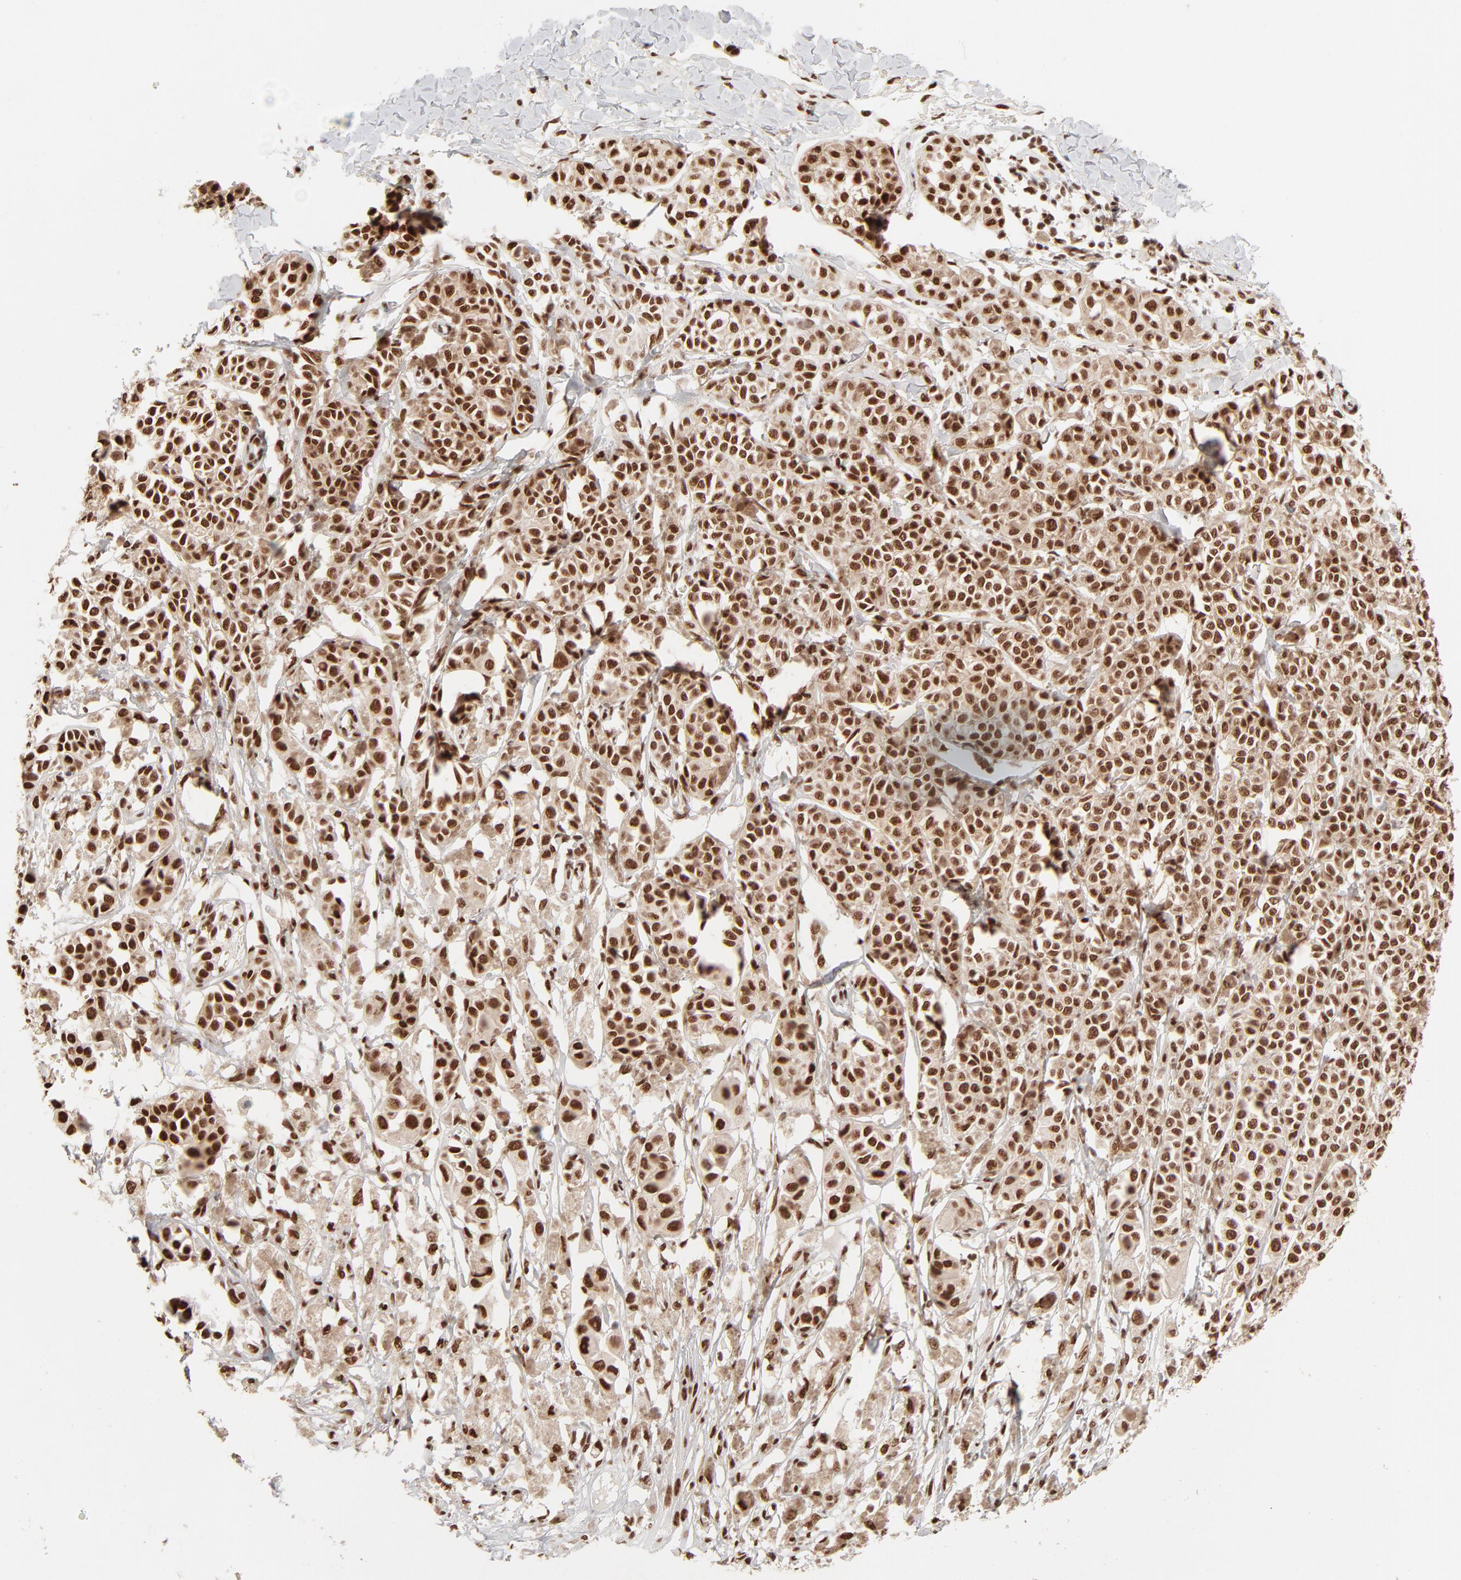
{"staining": {"intensity": "strong", "quantity": ">75%", "location": "nuclear"}, "tissue": "melanoma", "cell_type": "Tumor cells", "image_type": "cancer", "snomed": [{"axis": "morphology", "description": "Malignant melanoma, NOS"}, {"axis": "topography", "description": "Skin"}], "caption": "Immunohistochemical staining of malignant melanoma exhibits high levels of strong nuclear positivity in about >75% of tumor cells. The protein is stained brown, and the nuclei are stained in blue (DAB IHC with brightfield microscopy, high magnification).", "gene": "TARDBP", "patient": {"sex": "male", "age": 76}}